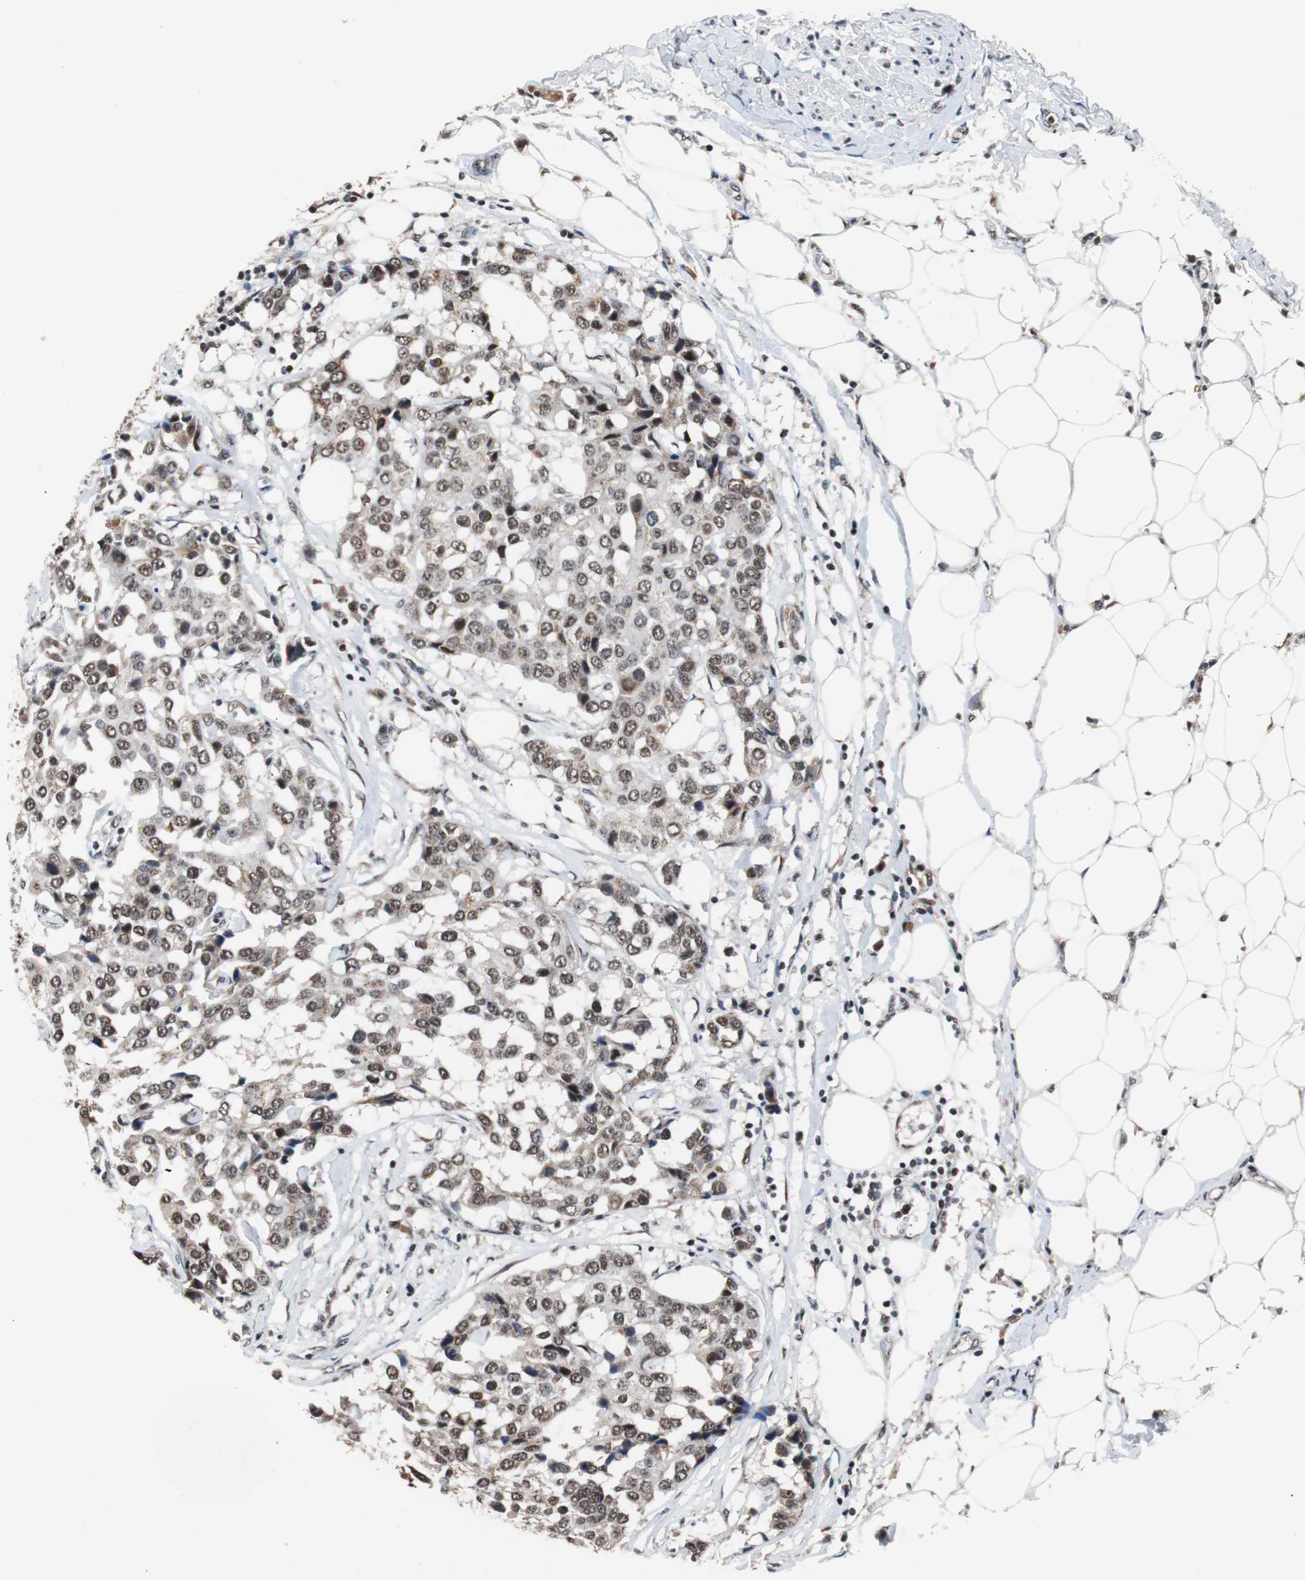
{"staining": {"intensity": "moderate", "quantity": "25%-75%", "location": "nuclear"}, "tissue": "breast cancer", "cell_type": "Tumor cells", "image_type": "cancer", "snomed": [{"axis": "morphology", "description": "Duct carcinoma"}, {"axis": "topography", "description": "Breast"}], "caption": "Approximately 25%-75% of tumor cells in breast cancer demonstrate moderate nuclear protein expression as visualized by brown immunohistochemical staining.", "gene": "USP28", "patient": {"sex": "female", "age": 80}}